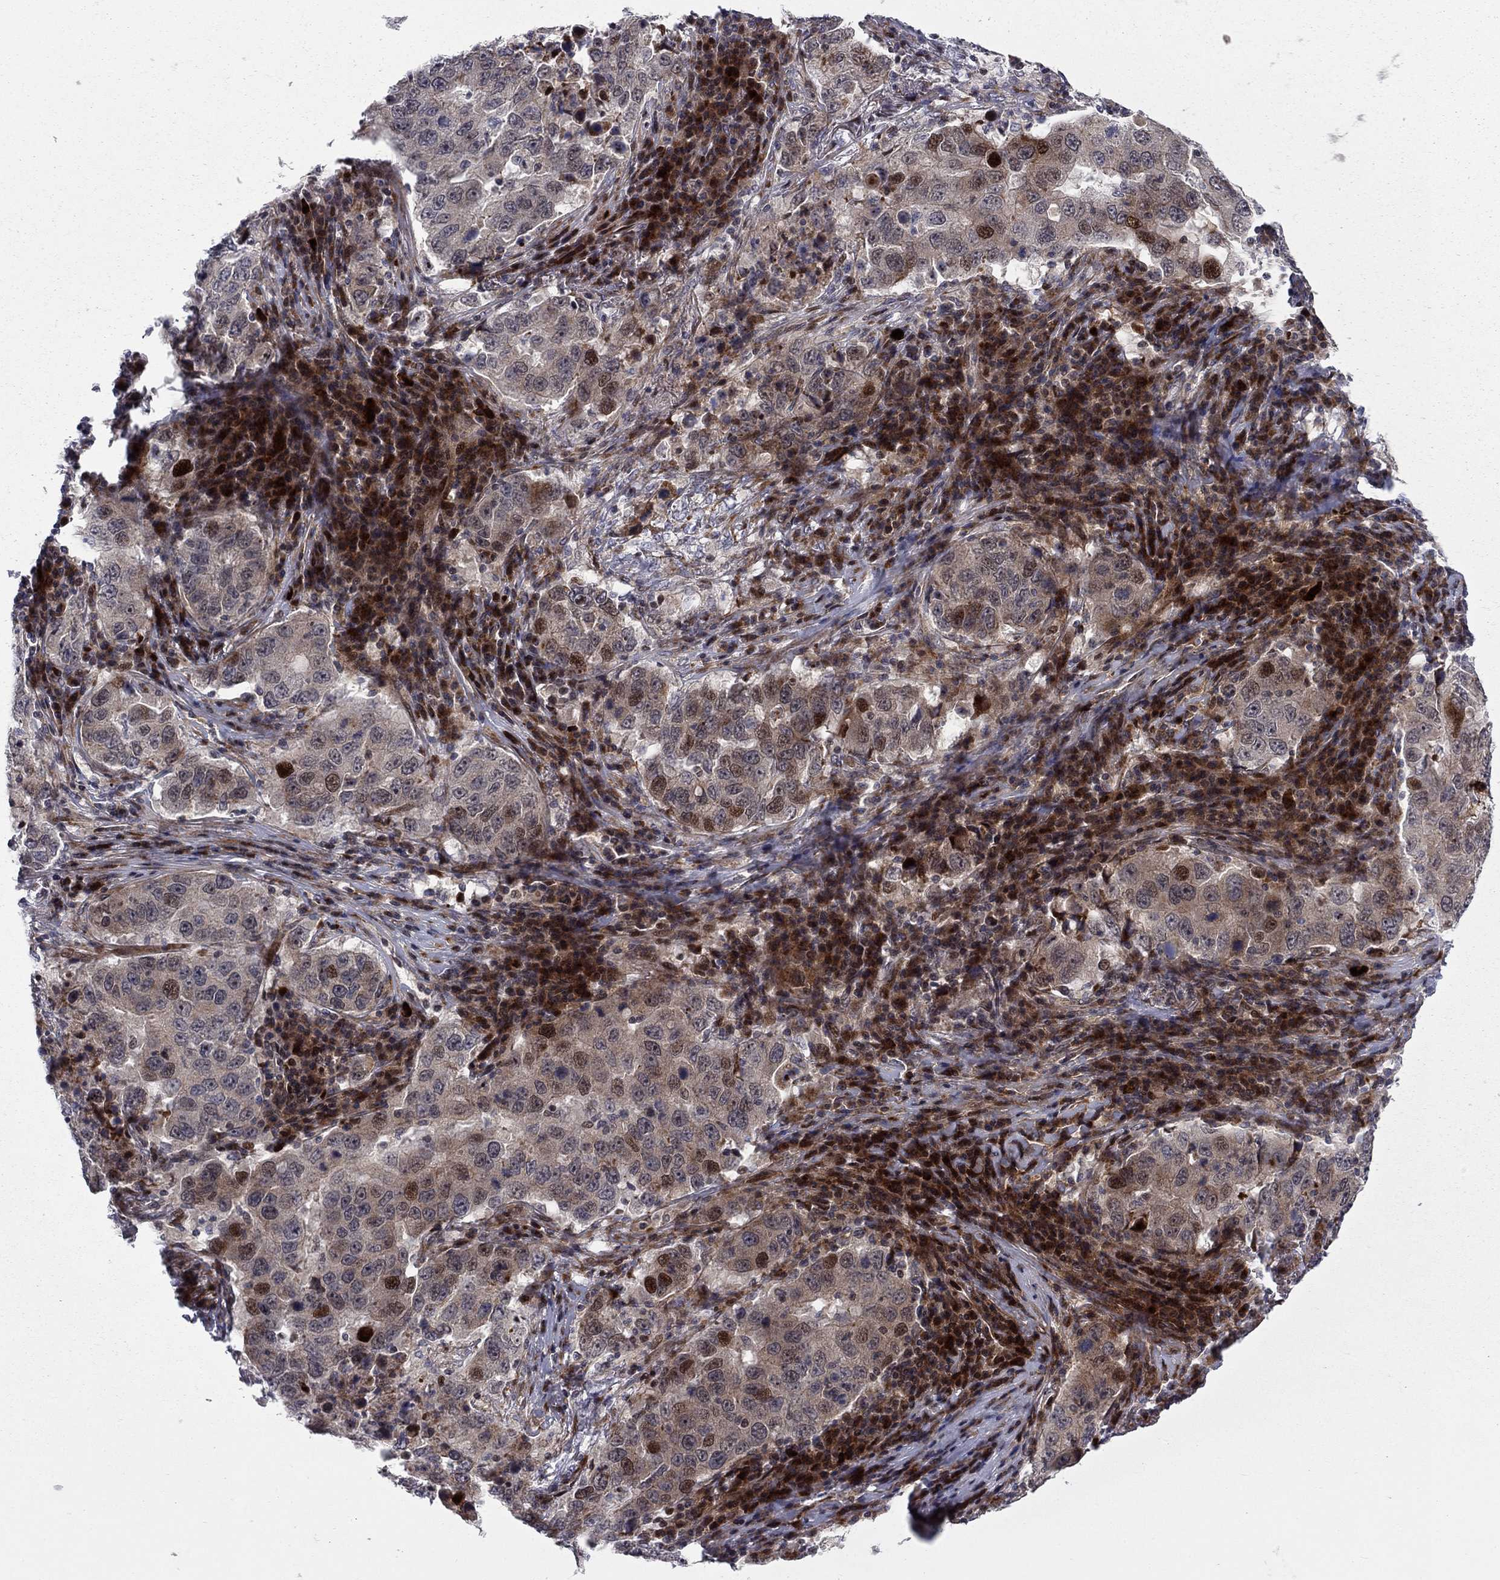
{"staining": {"intensity": "strong", "quantity": "<25%", "location": "nuclear"}, "tissue": "lung cancer", "cell_type": "Tumor cells", "image_type": "cancer", "snomed": [{"axis": "morphology", "description": "Adenocarcinoma, NOS"}, {"axis": "topography", "description": "Lung"}], "caption": "Immunohistochemistry (IHC) histopathology image of neoplastic tissue: adenocarcinoma (lung) stained using immunohistochemistry (IHC) displays medium levels of strong protein expression localized specifically in the nuclear of tumor cells, appearing as a nuclear brown color.", "gene": "MIOS", "patient": {"sex": "male", "age": 73}}